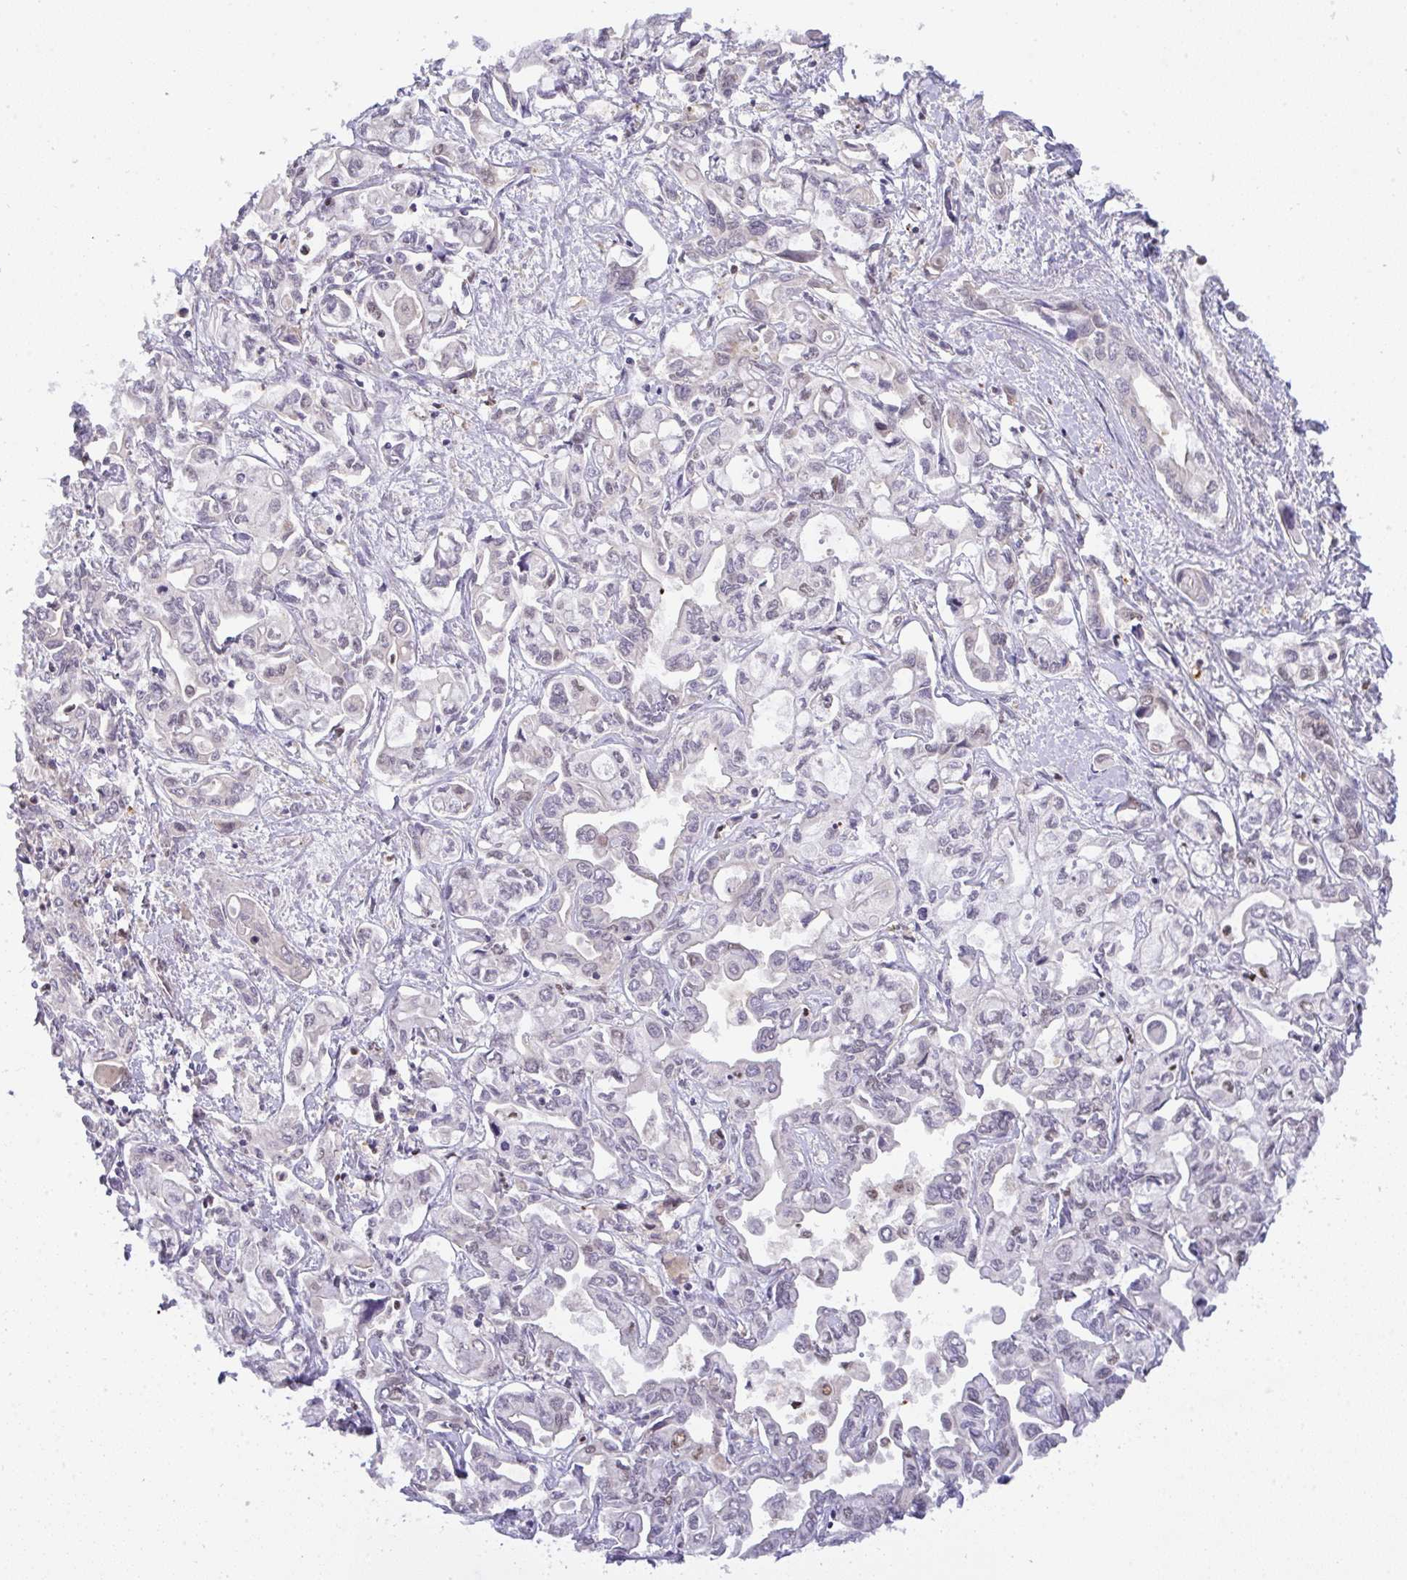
{"staining": {"intensity": "weak", "quantity": "<25%", "location": "nuclear"}, "tissue": "liver cancer", "cell_type": "Tumor cells", "image_type": "cancer", "snomed": [{"axis": "morphology", "description": "Cholangiocarcinoma"}, {"axis": "topography", "description": "Liver"}], "caption": "There is no significant positivity in tumor cells of liver cancer. Nuclei are stained in blue.", "gene": "BBX", "patient": {"sex": "female", "age": 64}}